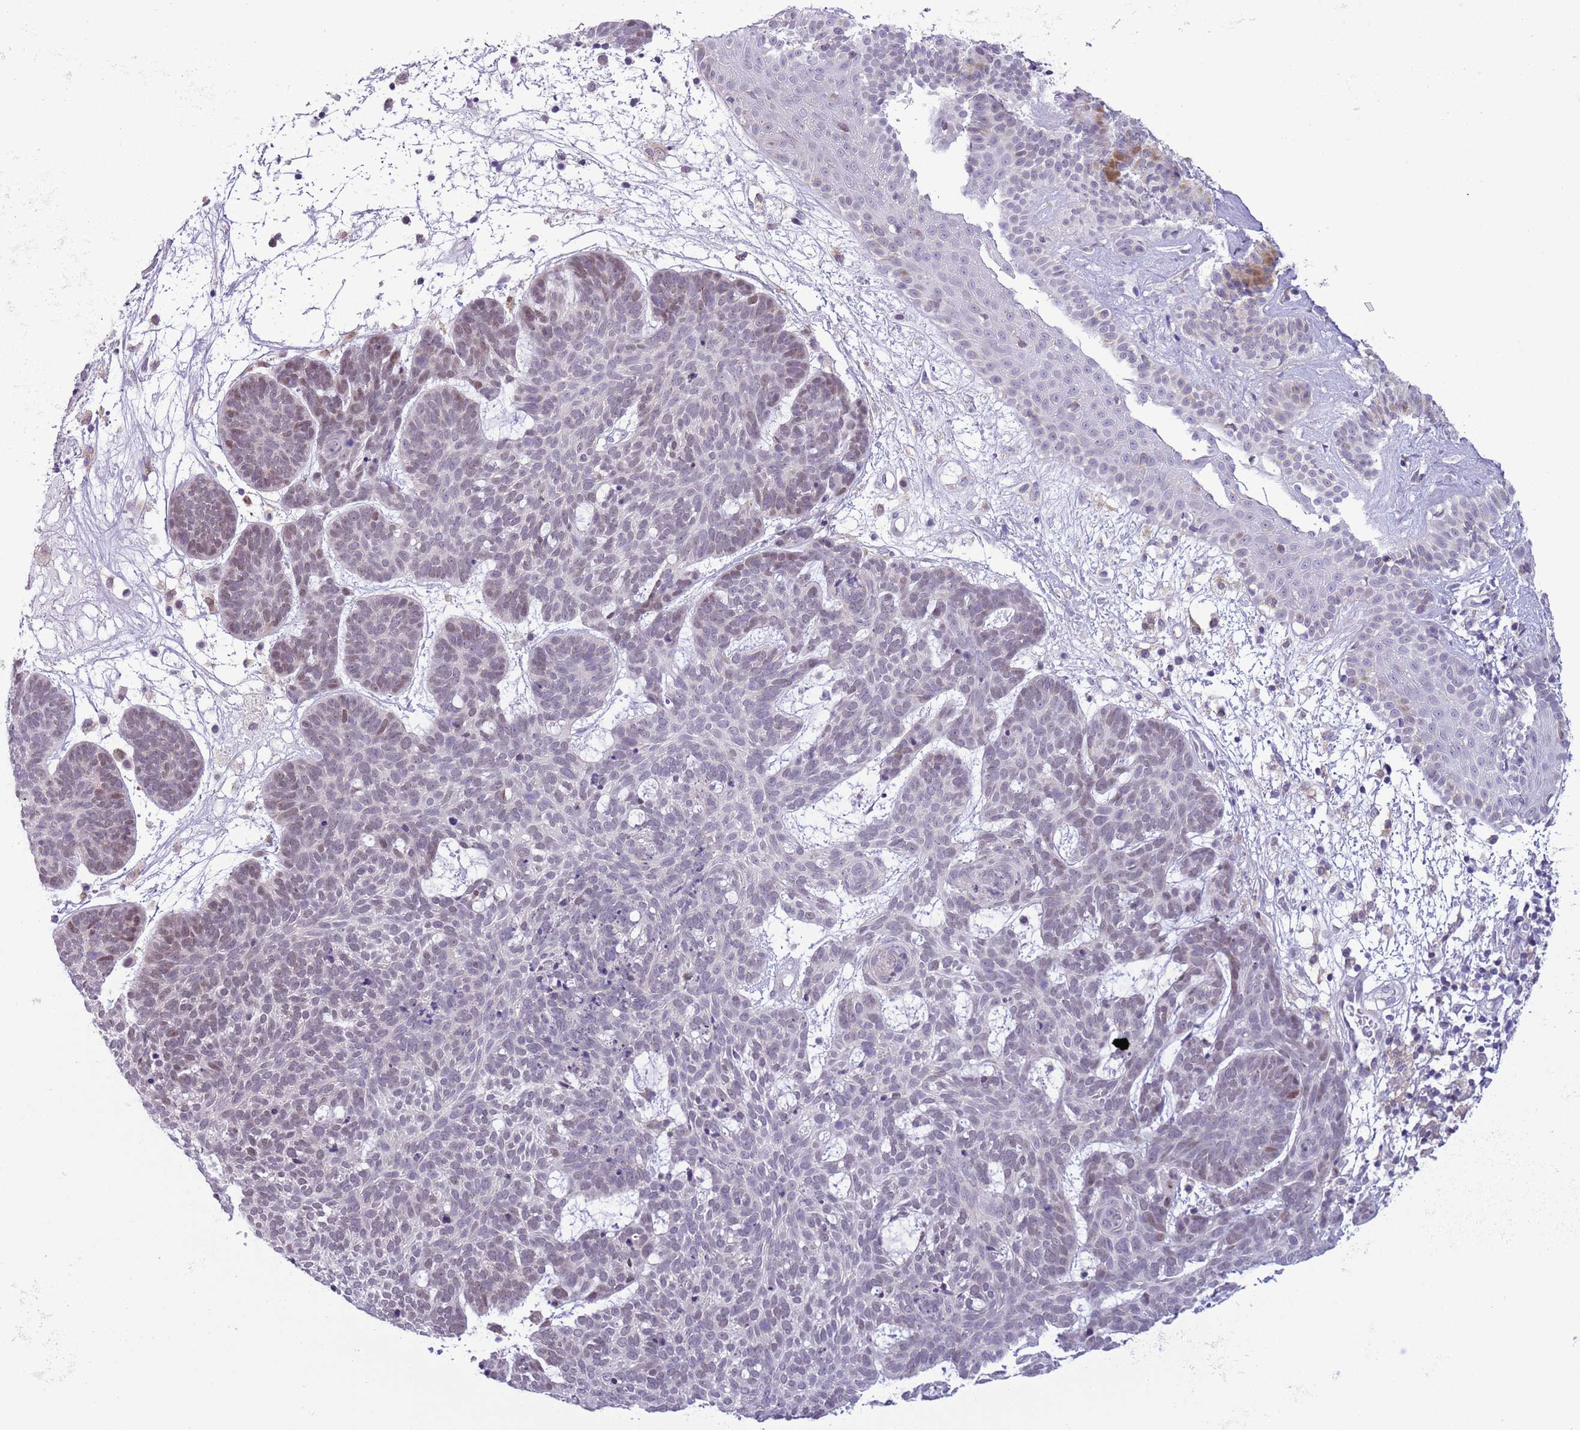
{"staining": {"intensity": "moderate", "quantity": "<25%", "location": "nuclear"}, "tissue": "skin cancer", "cell_type": "Tumor cells", "image_type": "cancer", "snomed": [{"axis": "morphology", "description": "Basal cell carcinoma"}, {"axis": "topography", "description": "Skin"}], "caption": "The immunohistochemical stain highlights moderate nuclear expression in tumor cells of skin cancer (basal cell carcinoma) tissue. (Brightfield microscopy of DAB IHC at high magnification).", "gene": "ZNF576", "patient": {"sex": "female", "age": 89}}